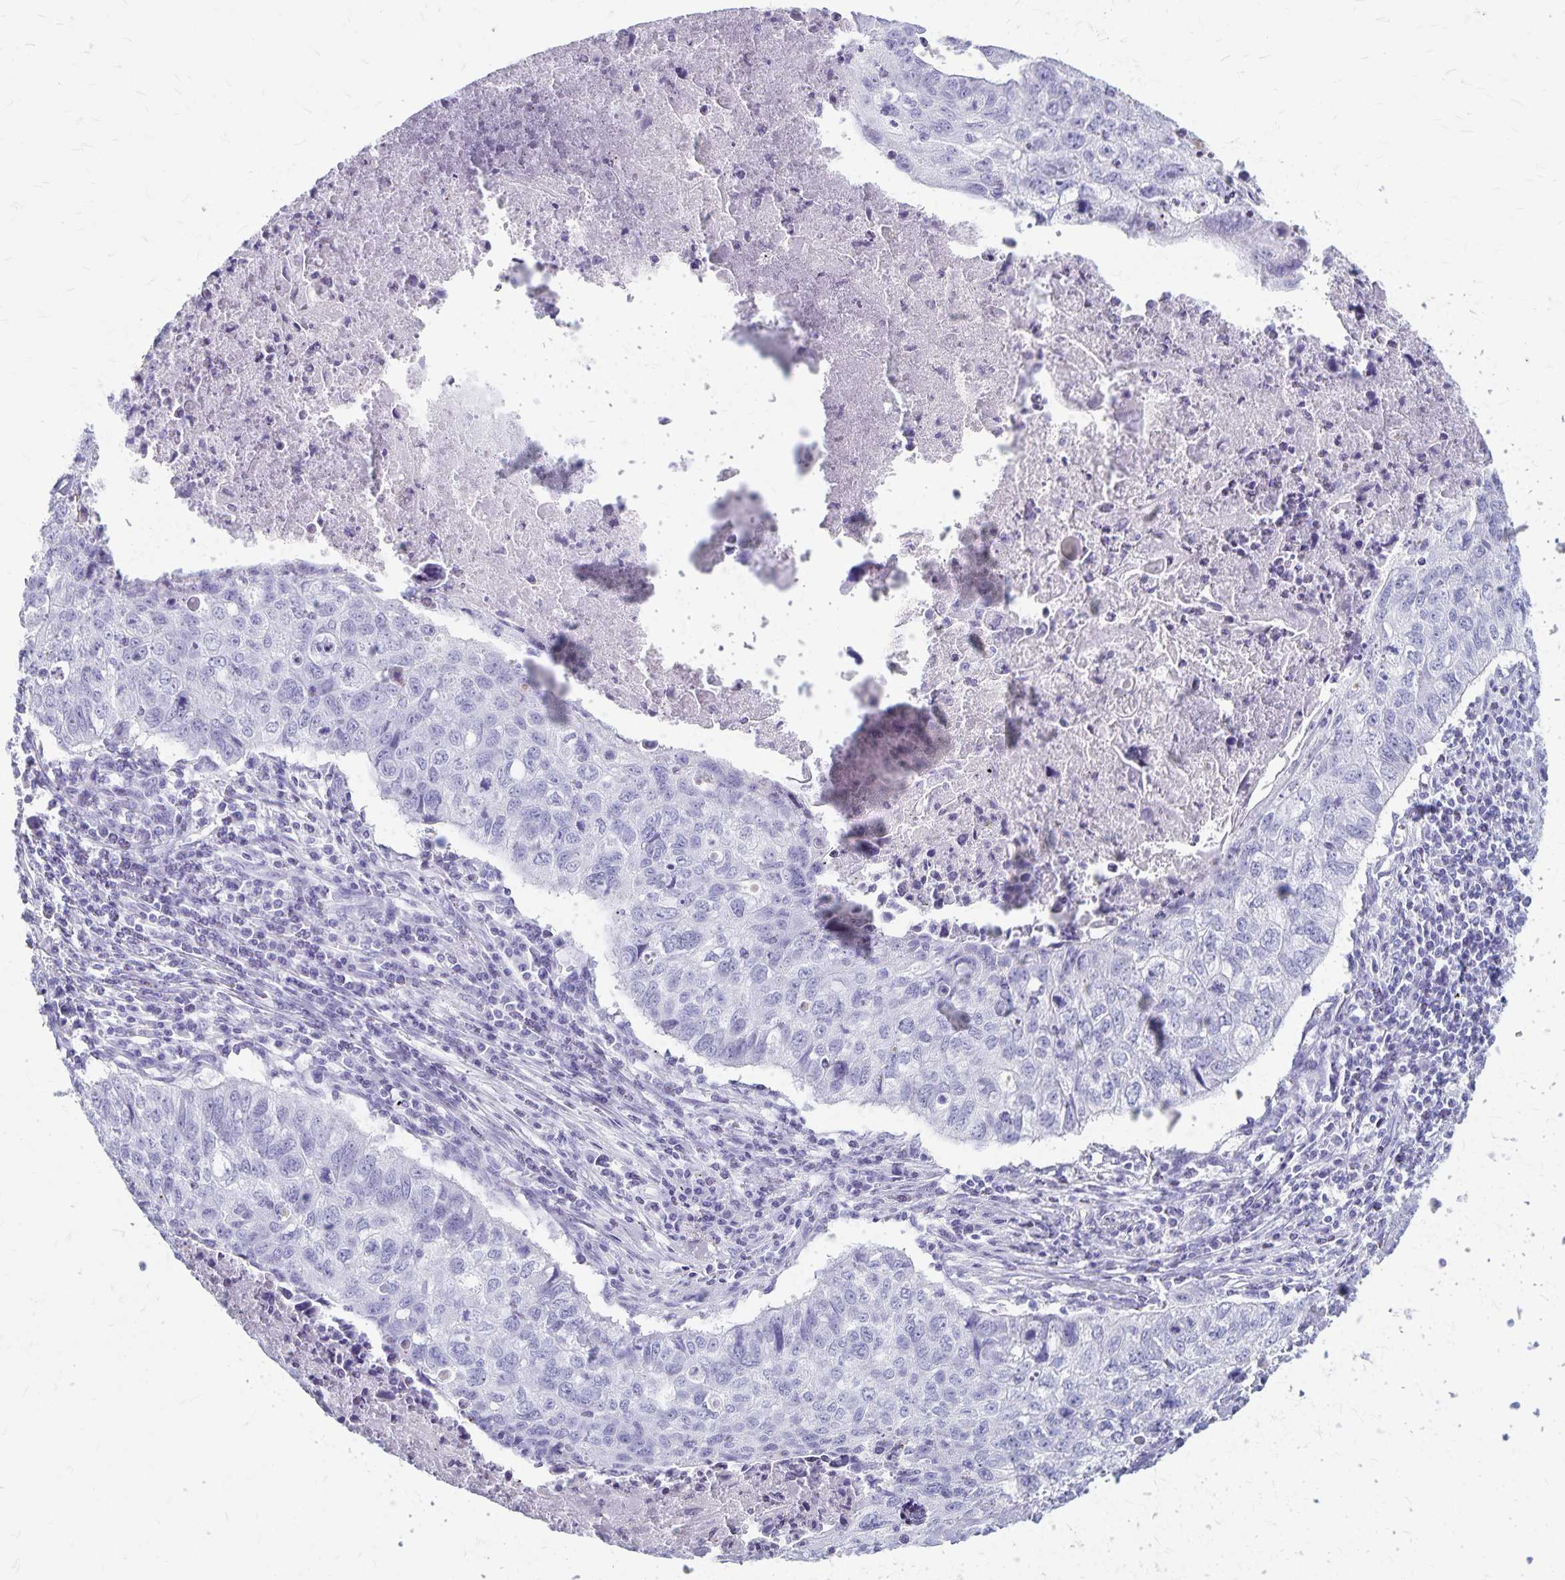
{"staining": {"intensity": "negative", "quantity": "none", "location": "none"}, "tissue": "lung cancer", "cell_type": "Tumor cells", "image_type": "cancer", "snomed": [{"axis": "morphology", "description": "Normal morphology"}, {"axis": "morphology", "description": "Aneuploidy"}, {"axis": "morphology", "description": "Squamous cell carcinoma, NOS"}, {"axis": "topography", "description": "Lymph node"}, {"axis": "topography", "description": "Lung"}], "caption": "Squamous cell carcinoma (lung) stained for a protein using immunohistochemistry (IHC) reveals no staining tumor cells.", "gene": "GPBAR1", "patient": {"sex": "female", "age": 76}}